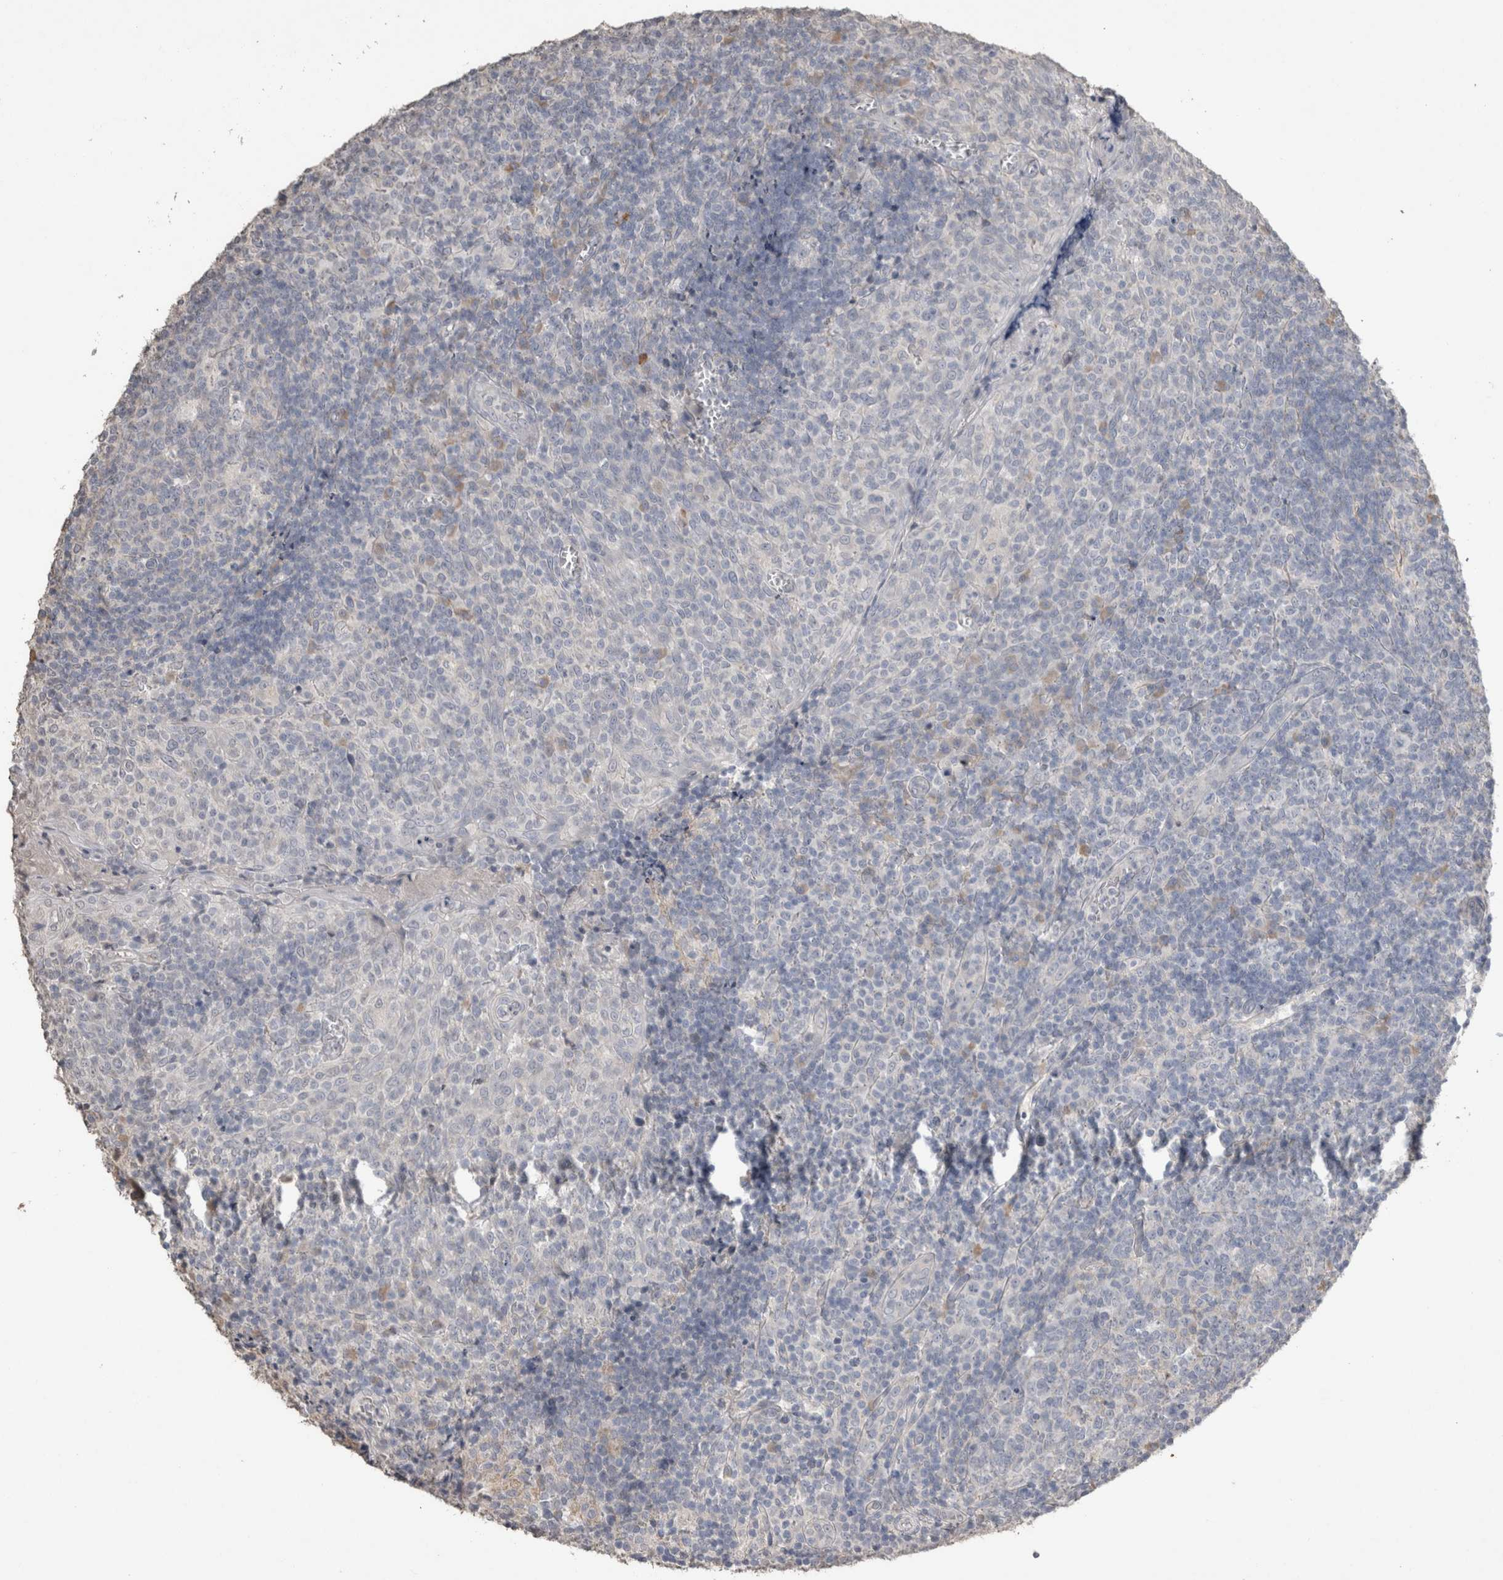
{"staining": {"intensity": "negative", "quantity": "none", "location": "none"}, "tissue": "tonsil", "cell_type": "Germinal center cells", "image_type": "normal", "snomed": [{"axis": "morphology", "description": "Normal tissue, NOS"}, {"axis": "topography", "description": "Tonsil"}], "caption": "Germinal center cells show no significant staining in benign tonsil. (Brightfield microscopy of DAB IHC at high magnification).", "gene": "NAALADL2", "patient": {"sex": "female", "age": 19}}